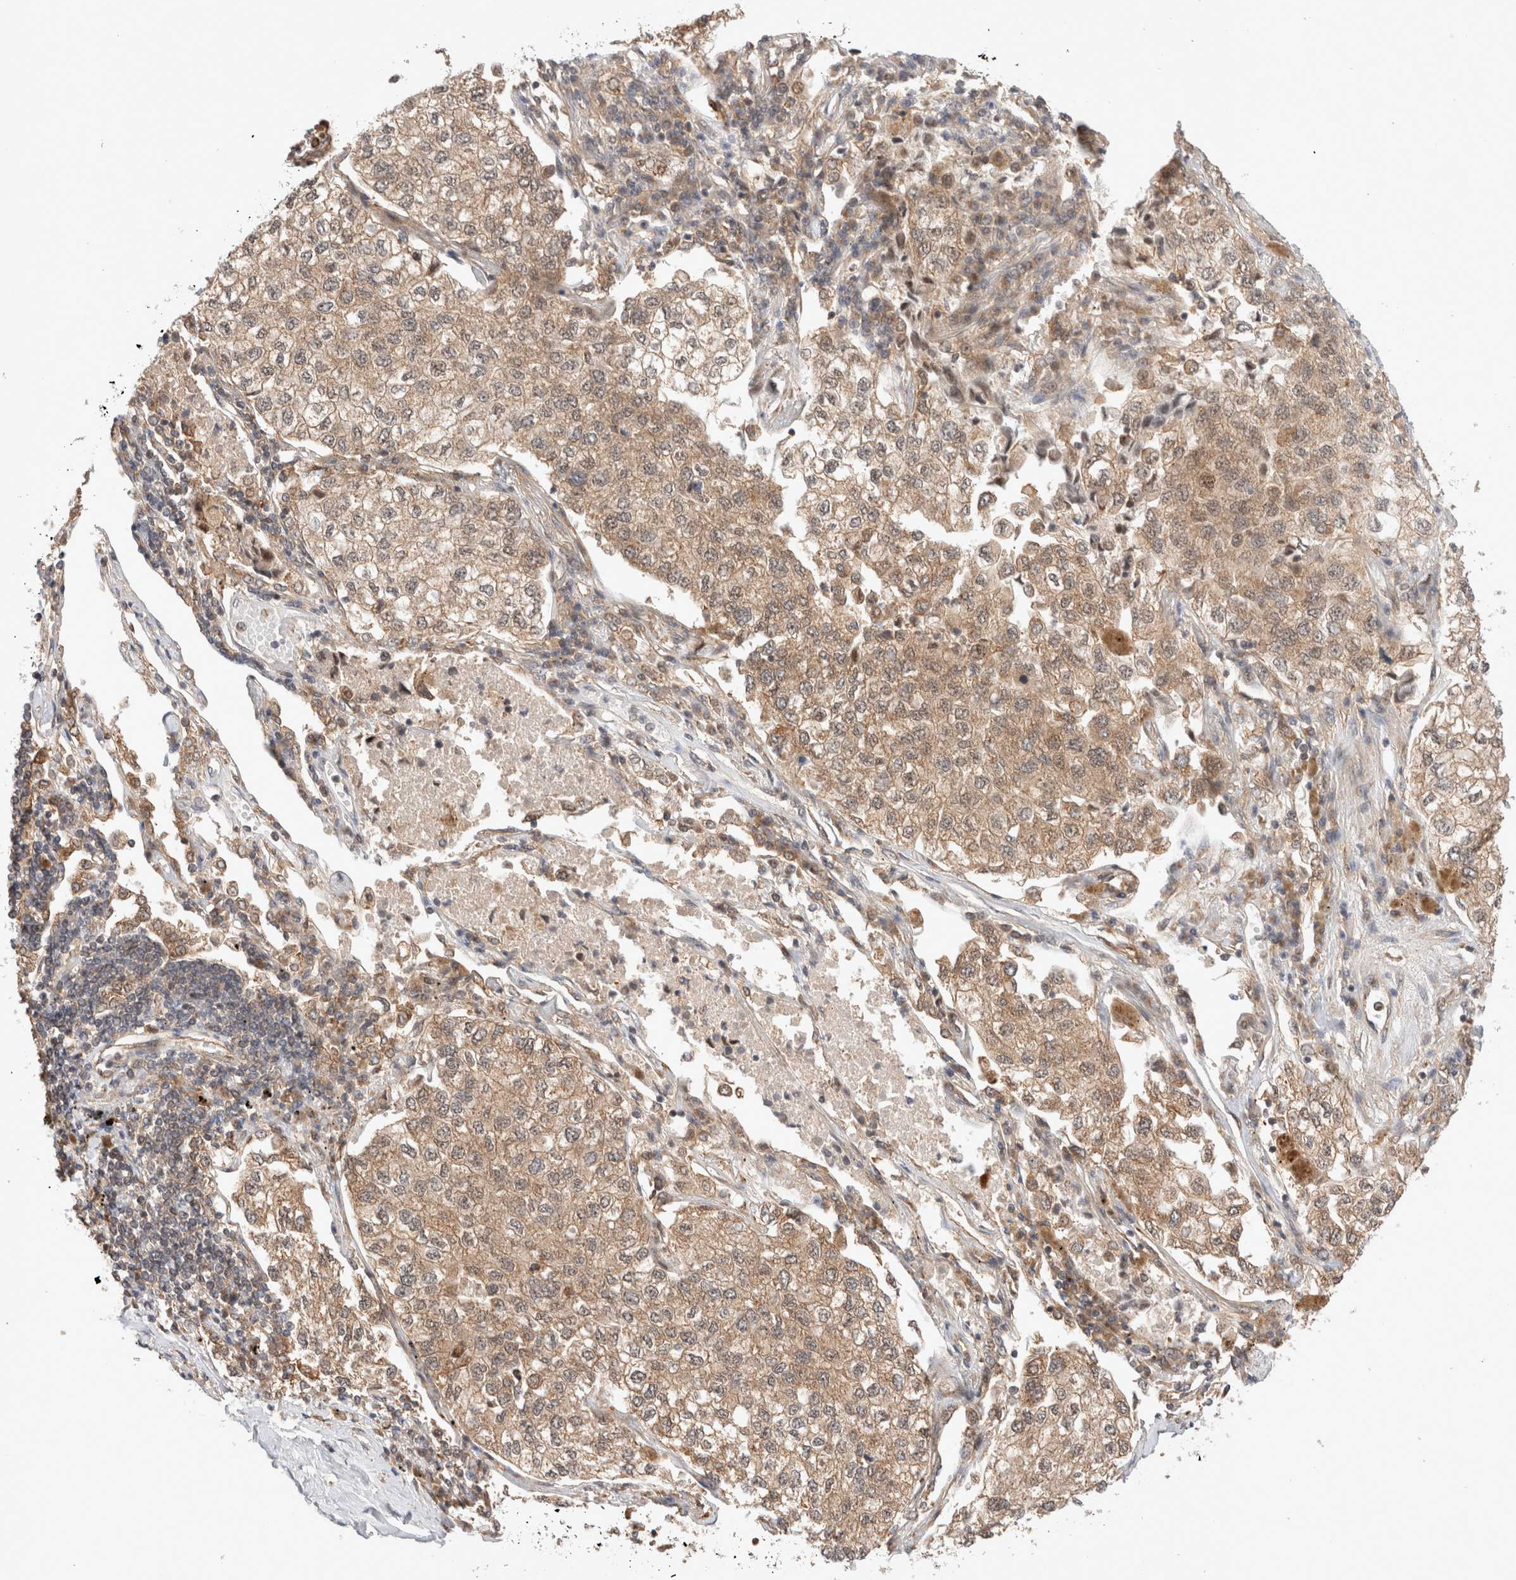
{"staining": {"intensity": "moderate", "quantity": ">75%", "location": "cytoplasmic/membranous,nuclear"}, "tissue": "lung cancer", "cell_type": "Tumor cells", "image_type": "cancer", "snomed": [{"axis": "morphology", "description": "Adenocarcinoma, NOS"}, {"axis": "topography", "description": "Lung"}], "caption": "High-magnification brightfield microscopy of lung cancer stained with DAB (brown) and counterstained with hematoxylin (blue). tumor cells exhibit moderate cytoplasmic/membranous and nuclear staining is appreciated in approximately>75% of cells.", "gene": "SIKE1", "patient": {"sex": "male", "age": 63}}